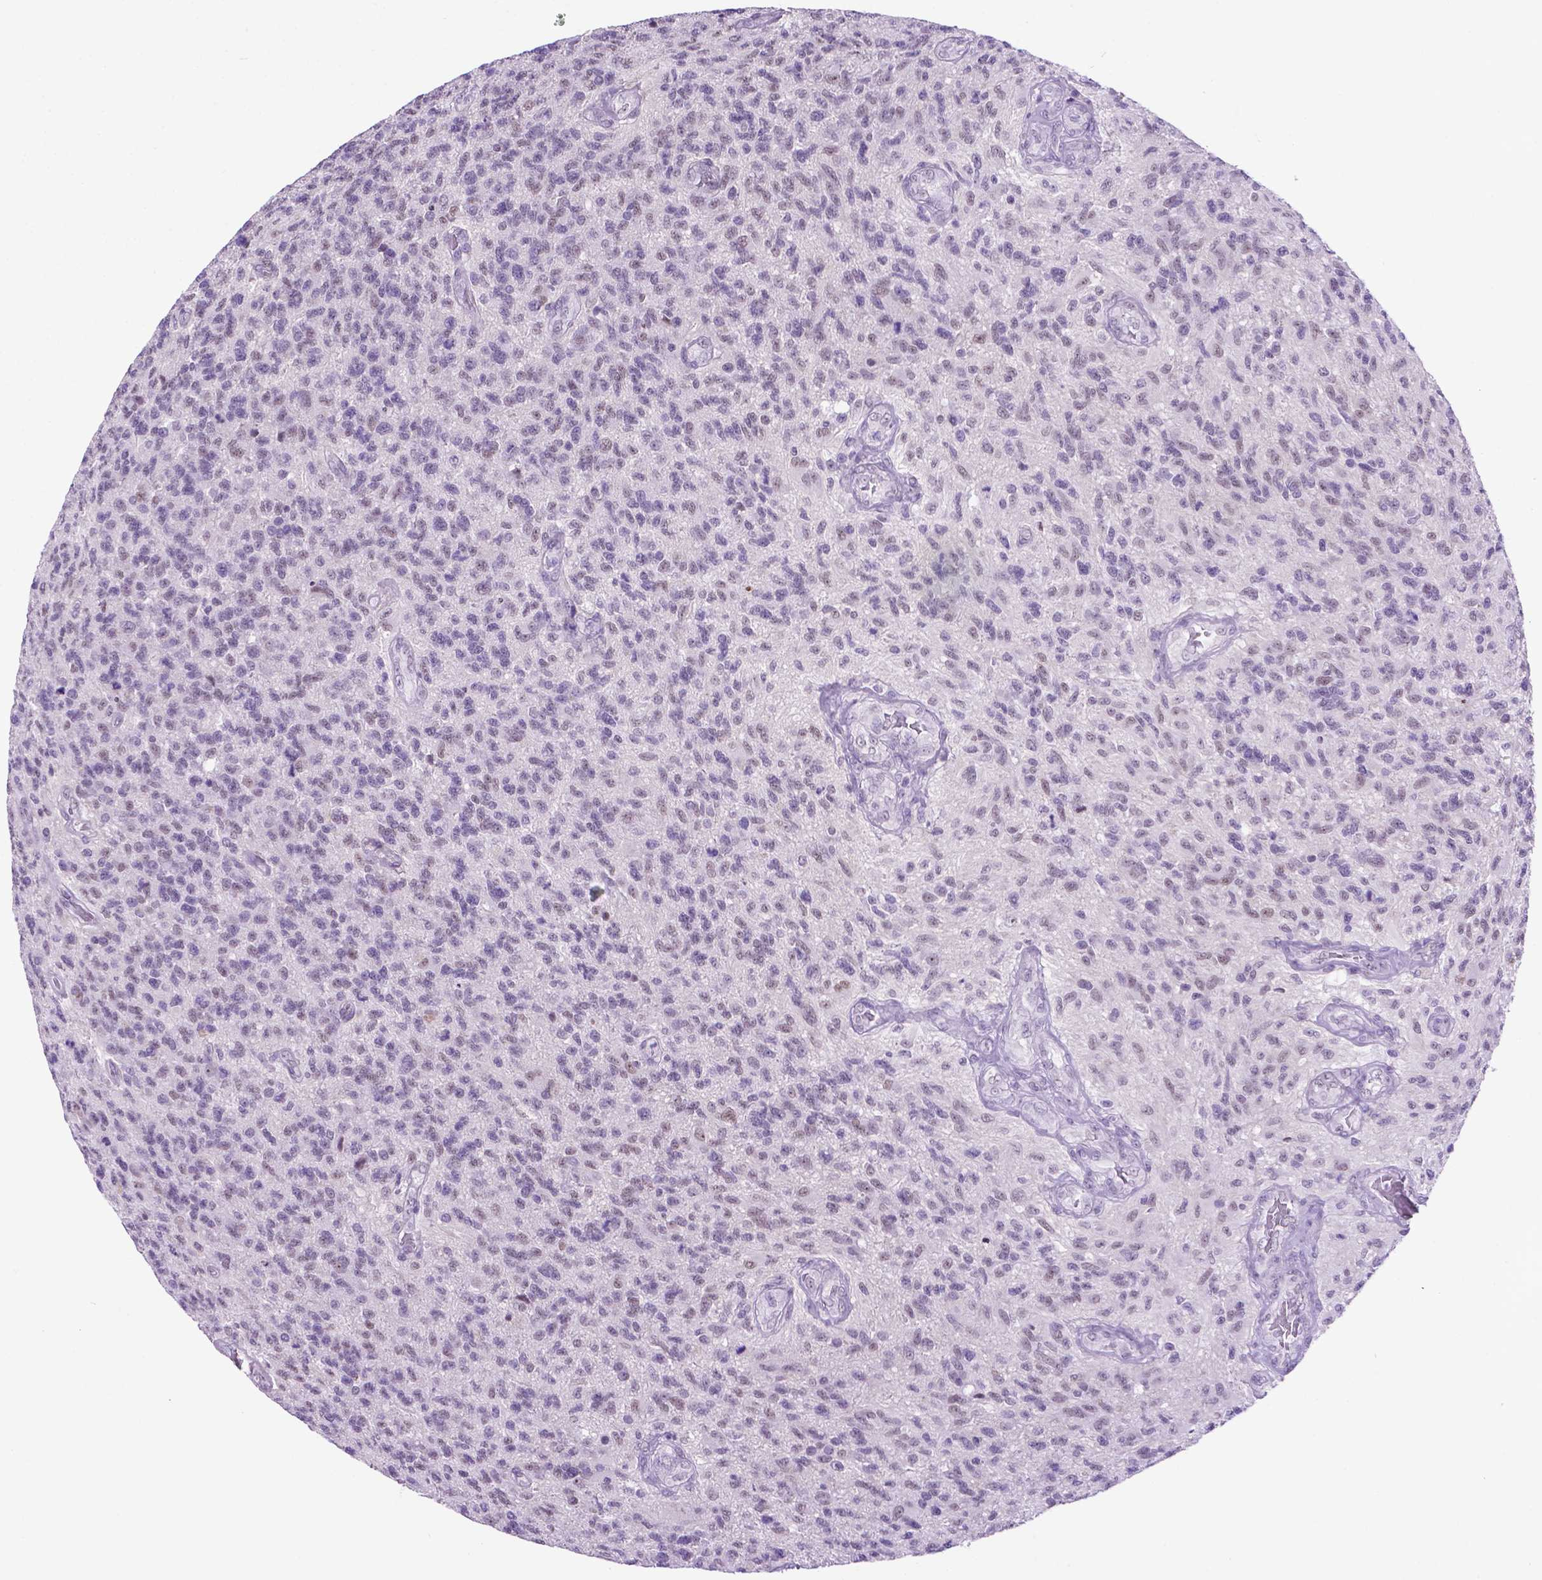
{"staining": {"intensity": "negative", "quantity": "none", "location": "none"}, "tissue": "glioma", "cell_type": "Tumor cells", "image_type": "cancer", "snomed": [{"axis": "morphology", "description": "Glioma, malignant, High grade"}, {"axis": "topography", "description": "Brain"}], "caption": "Immunohistochemical staining of human glioma displays no significant expression in tumor cells.", "gene": "TACSTD2", "patient": {"sex": "male", "age": 56}}